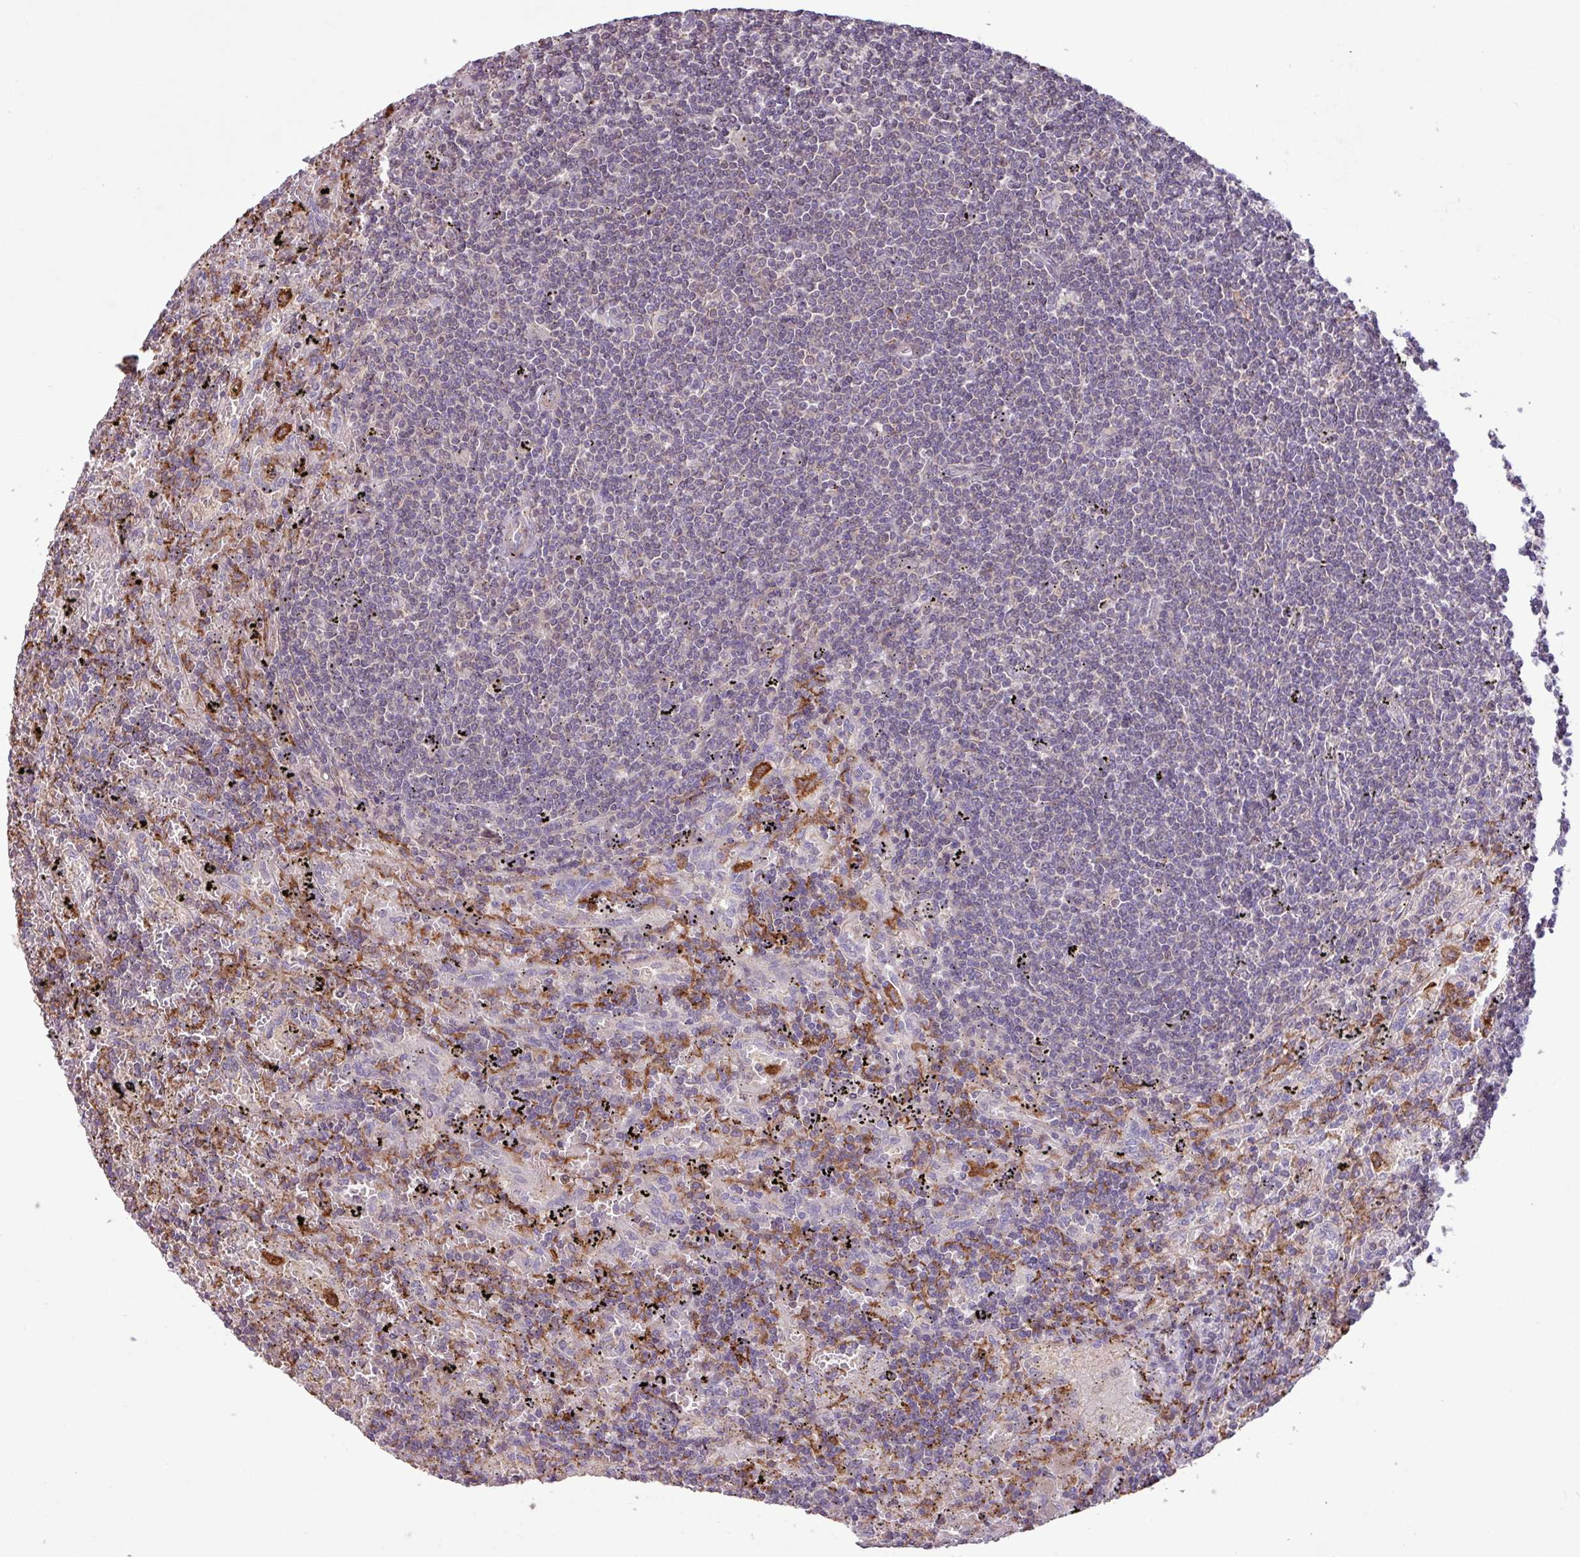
{"staining": {"intensity": "negative", "quantity": "none", "location": "none"}, "tissue": "lymphoma", "cell_type": "Tumor cells", "image_type": "cancer", "snomed": [{"axis": "morphology", "description": "Malignant lymphoma, non-Hodgkin's type, Low grade"}, {"axis": "topography", "description": "Spleen"}], "caption": "IHC of human lymphoma shows no positivity in tumor cells.", "gene": "ARHGEF25", "patient": {"sex": "male", "age": 76}}